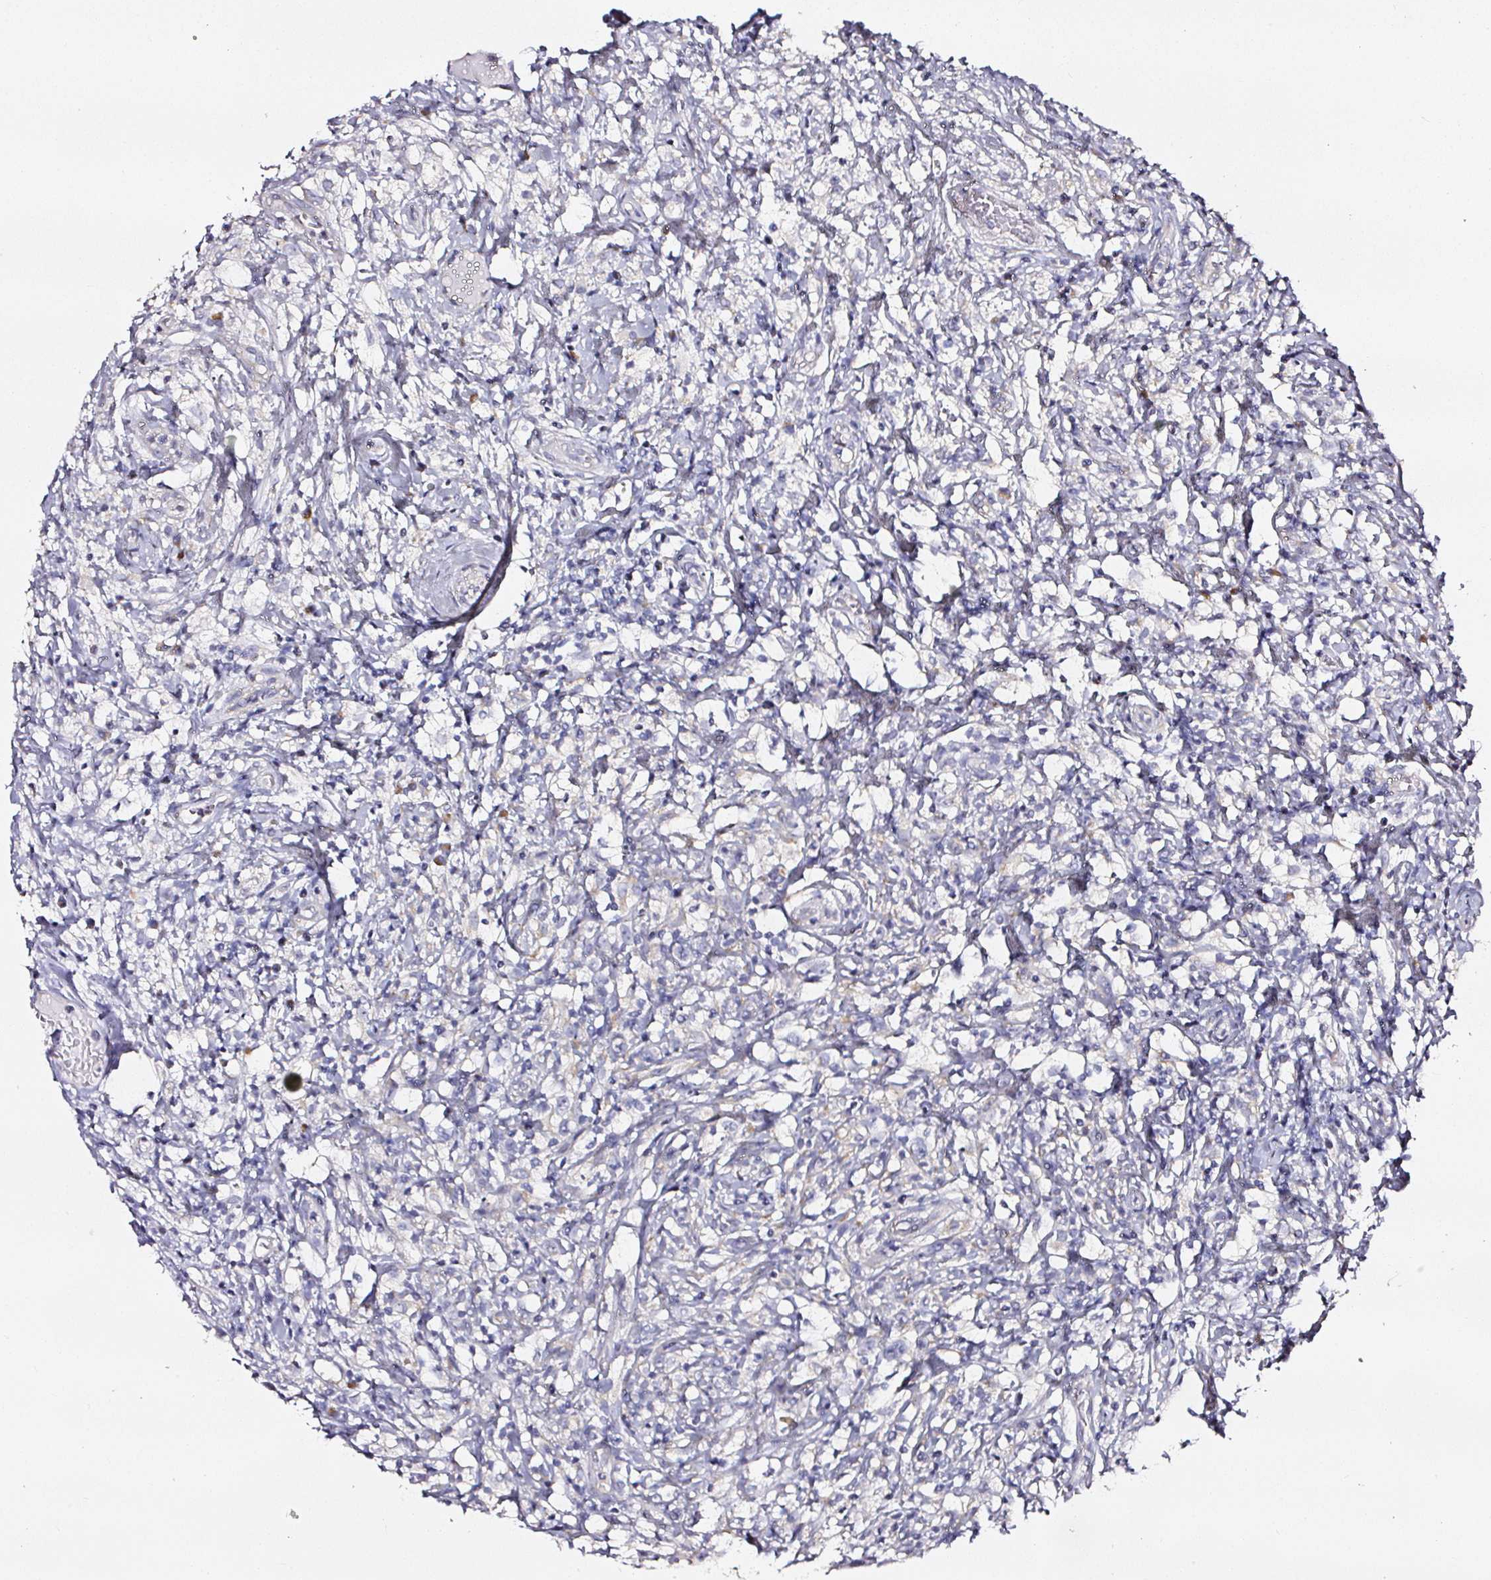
{"staining": {"intensity": "negative", "quantity": "none", "location": "none"}, "tissue": "lymphoma", "cell_type": "Tumor cells", "image_type": "cancer", "snomed": [{"axis": "morphology", "description": "Hodgkin's disease, NOS"}, {"axis": "topography", "description": "No Tissue"}], "caption": "Immunohistochemistry (IHC) micrograph of lymphoma stained for a protein (brown), which exhibits no expression in tumor cells.", "gene": "NTRK1", "patient": {"sex": "female", "age": 21}}